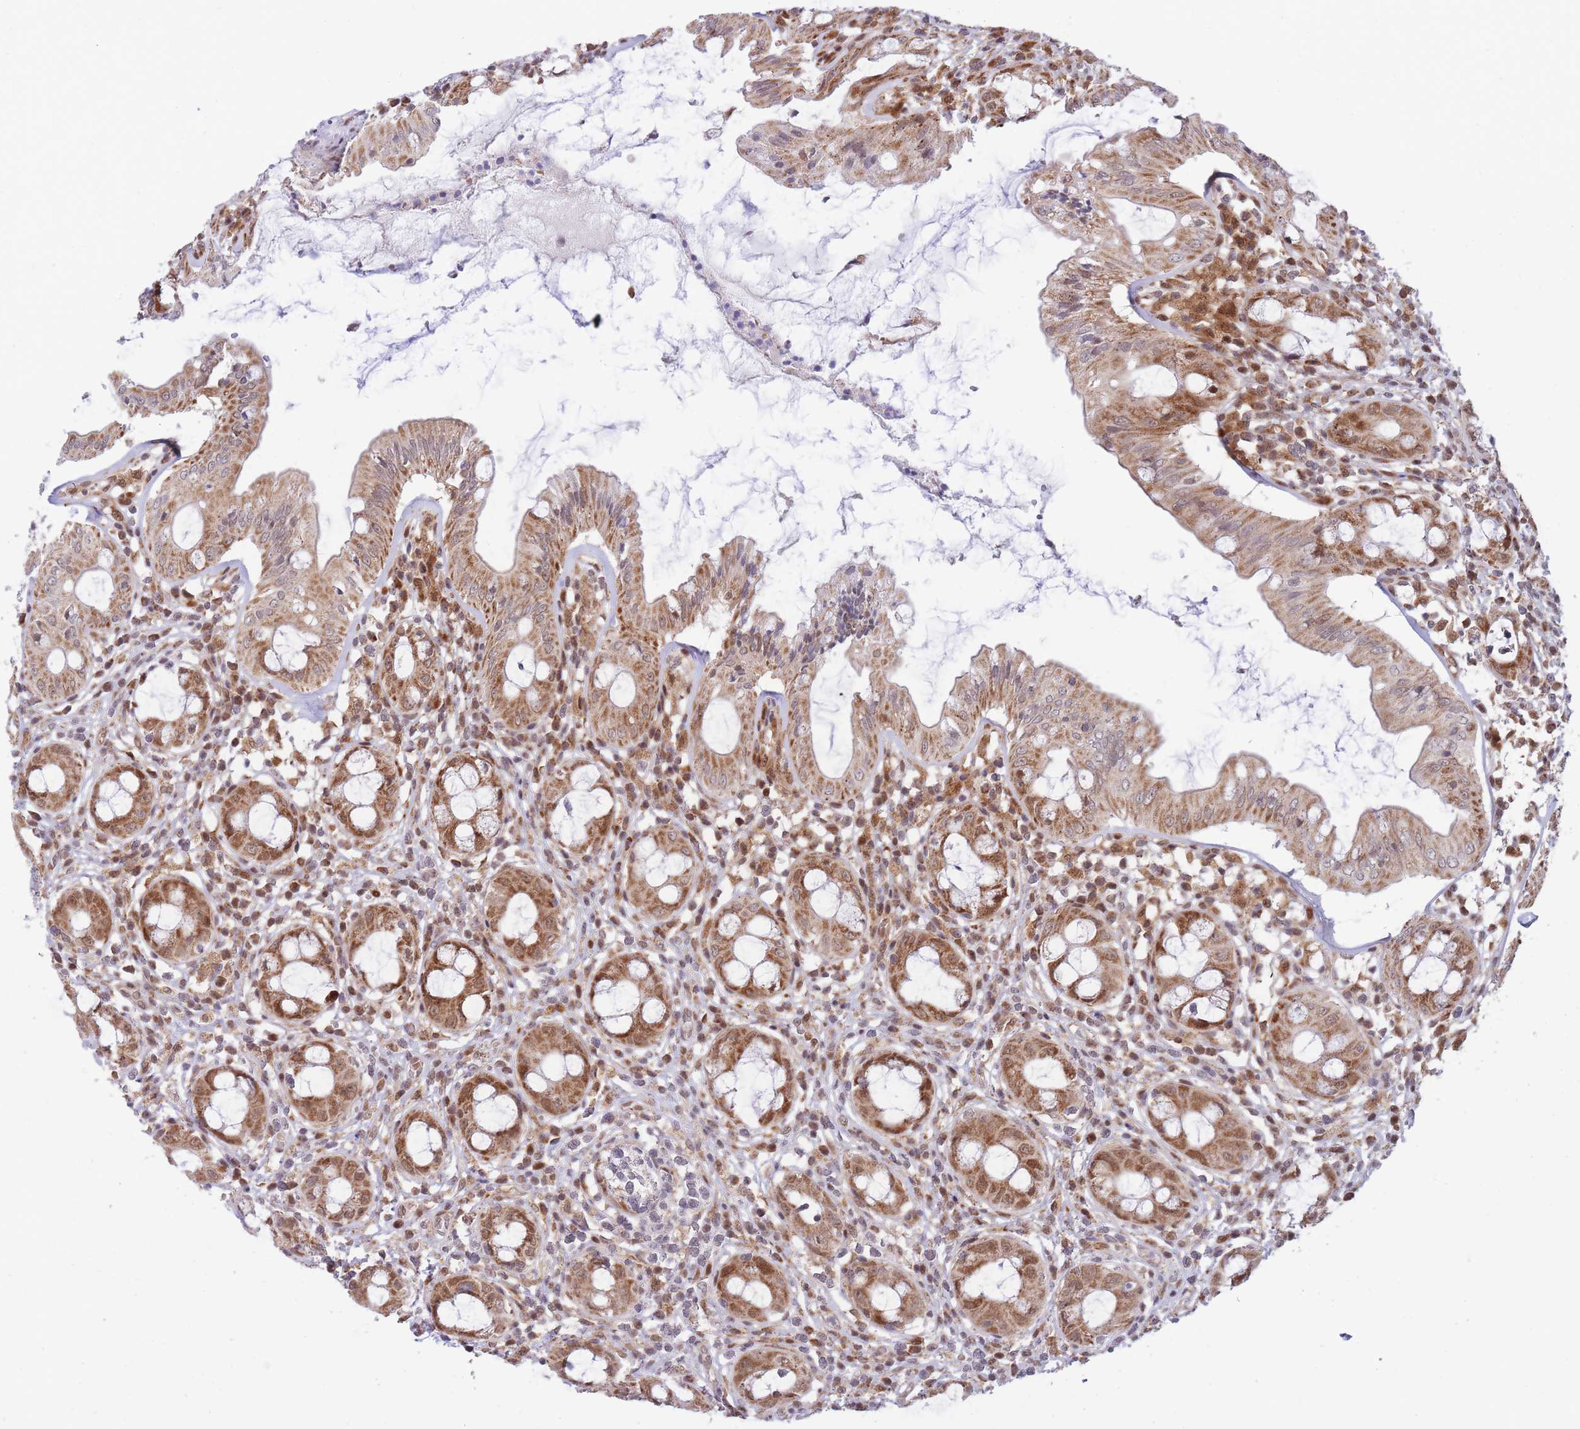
{"staining": {"intensity": "moderate", "quantity": ">75%", "location": "cytoplasmic/membranous,nuclear"}, "tissue": "rectum", "cell_type": "Glandular cells", "image_type": "normal", "snomed": [{"axis": "morphology", "description": "Normal tissue, NOS"}, {"axis": "topography", "description": "Rectum"}], "caption": "Human rectum stained for a protein (brown) demonstrates moderate cytoplasmic/membranous,nuclear positive expression in about >75% of glandular cells.", "gene": "BOD1L1", "patient": {"sex": "female", "age": 57}}